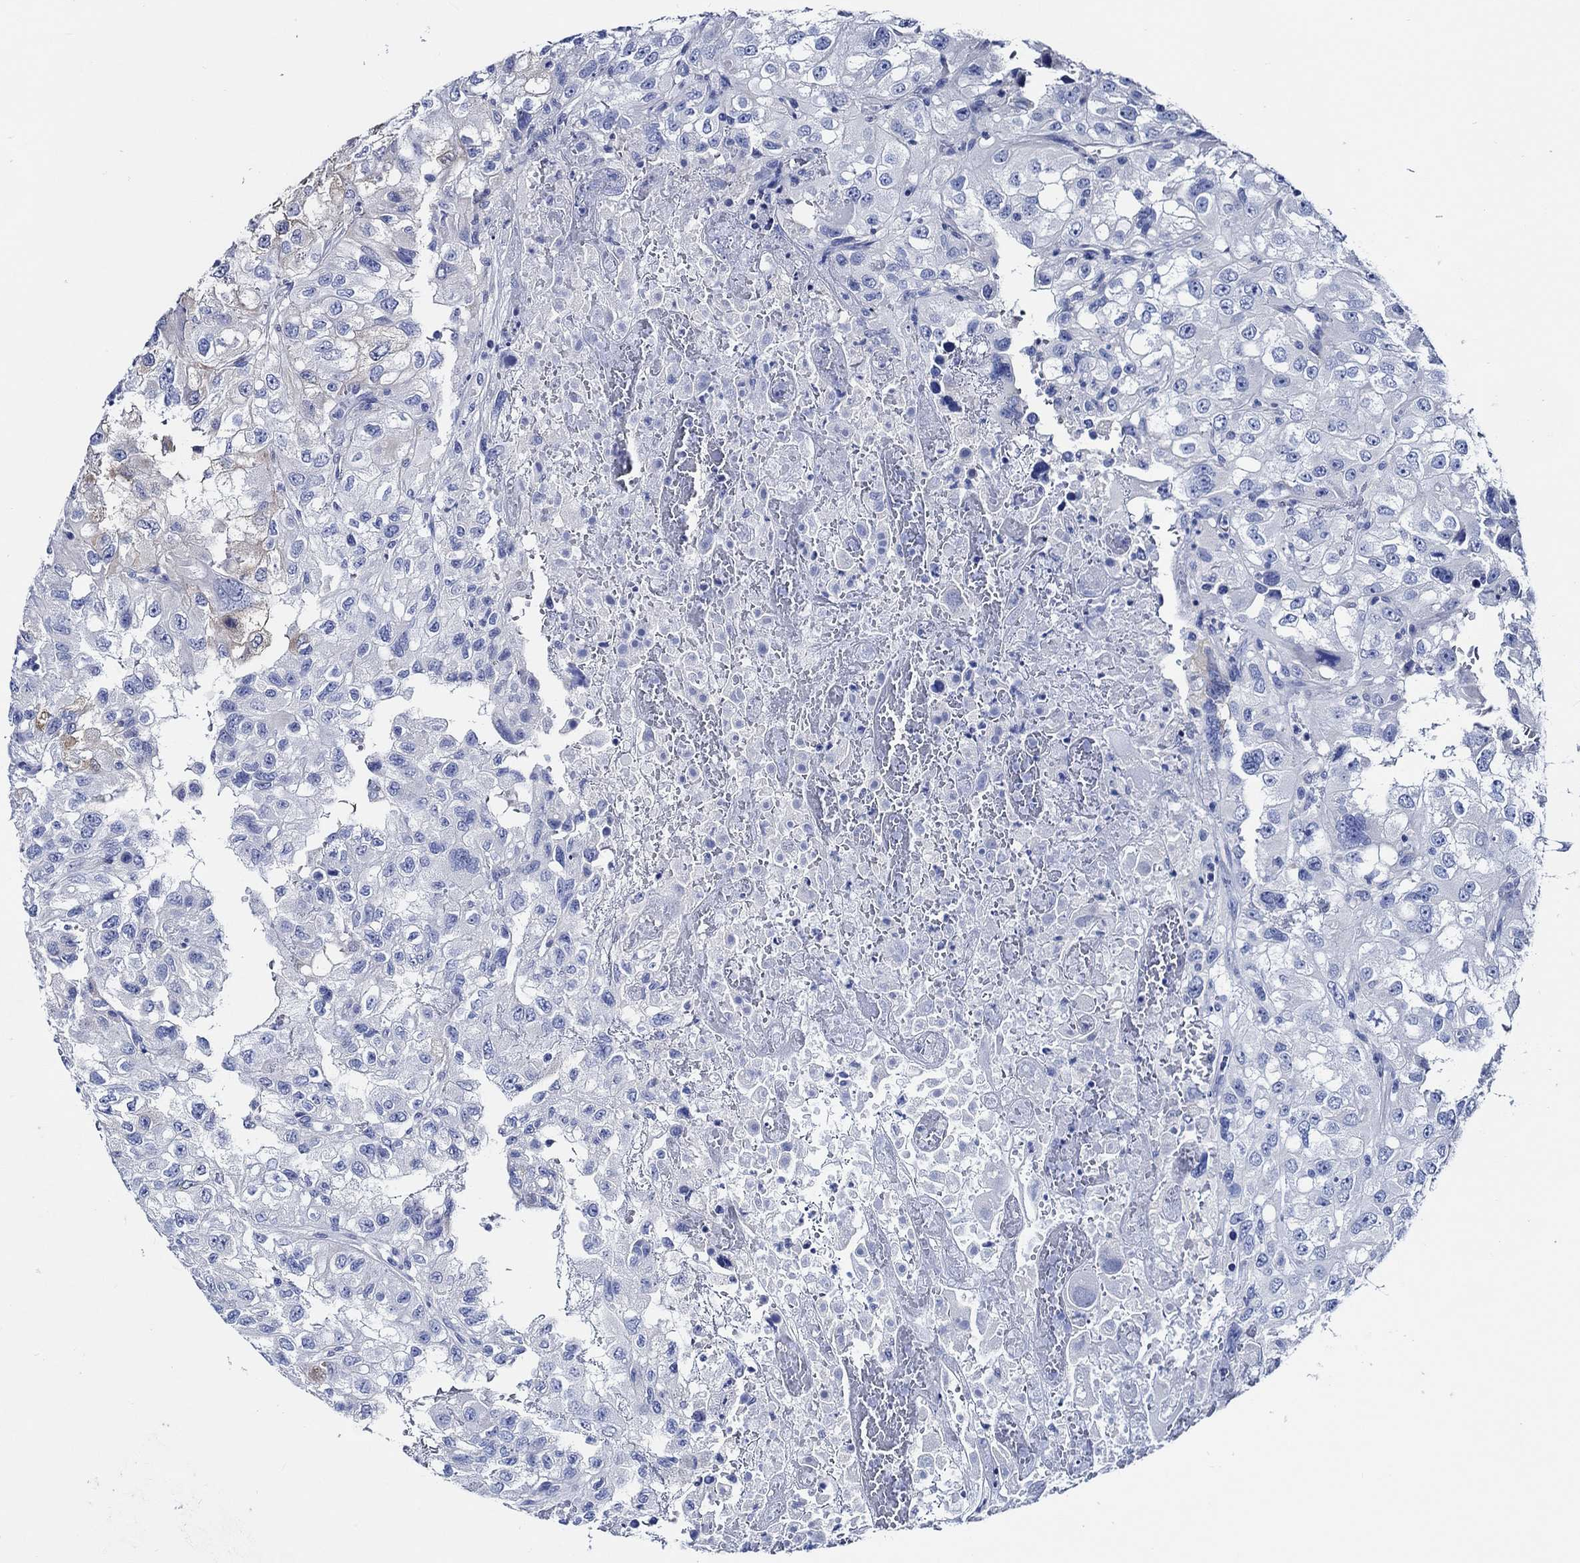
{"staining": {"intensity": "negative", "quantity": "none", "location": "none"}, "tissue": "renal cancer", "cell_type": "Tumor cells", "image_type": "cancer", "snomed": [{"axis": "morphology", "description": "Adenocarcinoma, NOS"}, {"axis": "topography", "description": "Kidney"}], "caption": "Immunohistochemistry (IHC) of renal cancer (adenocarcinoma) reveals no staining in tumor cells. The staining was performed using DAB (3,3'-diaminobenzidine) to visualize the protein expression in brown, while the nuclei were stained in blue with hematoxylin (Magnification: 20x).", "gene": "WDR62", "patient": {"sex": "male", "age": 64}}